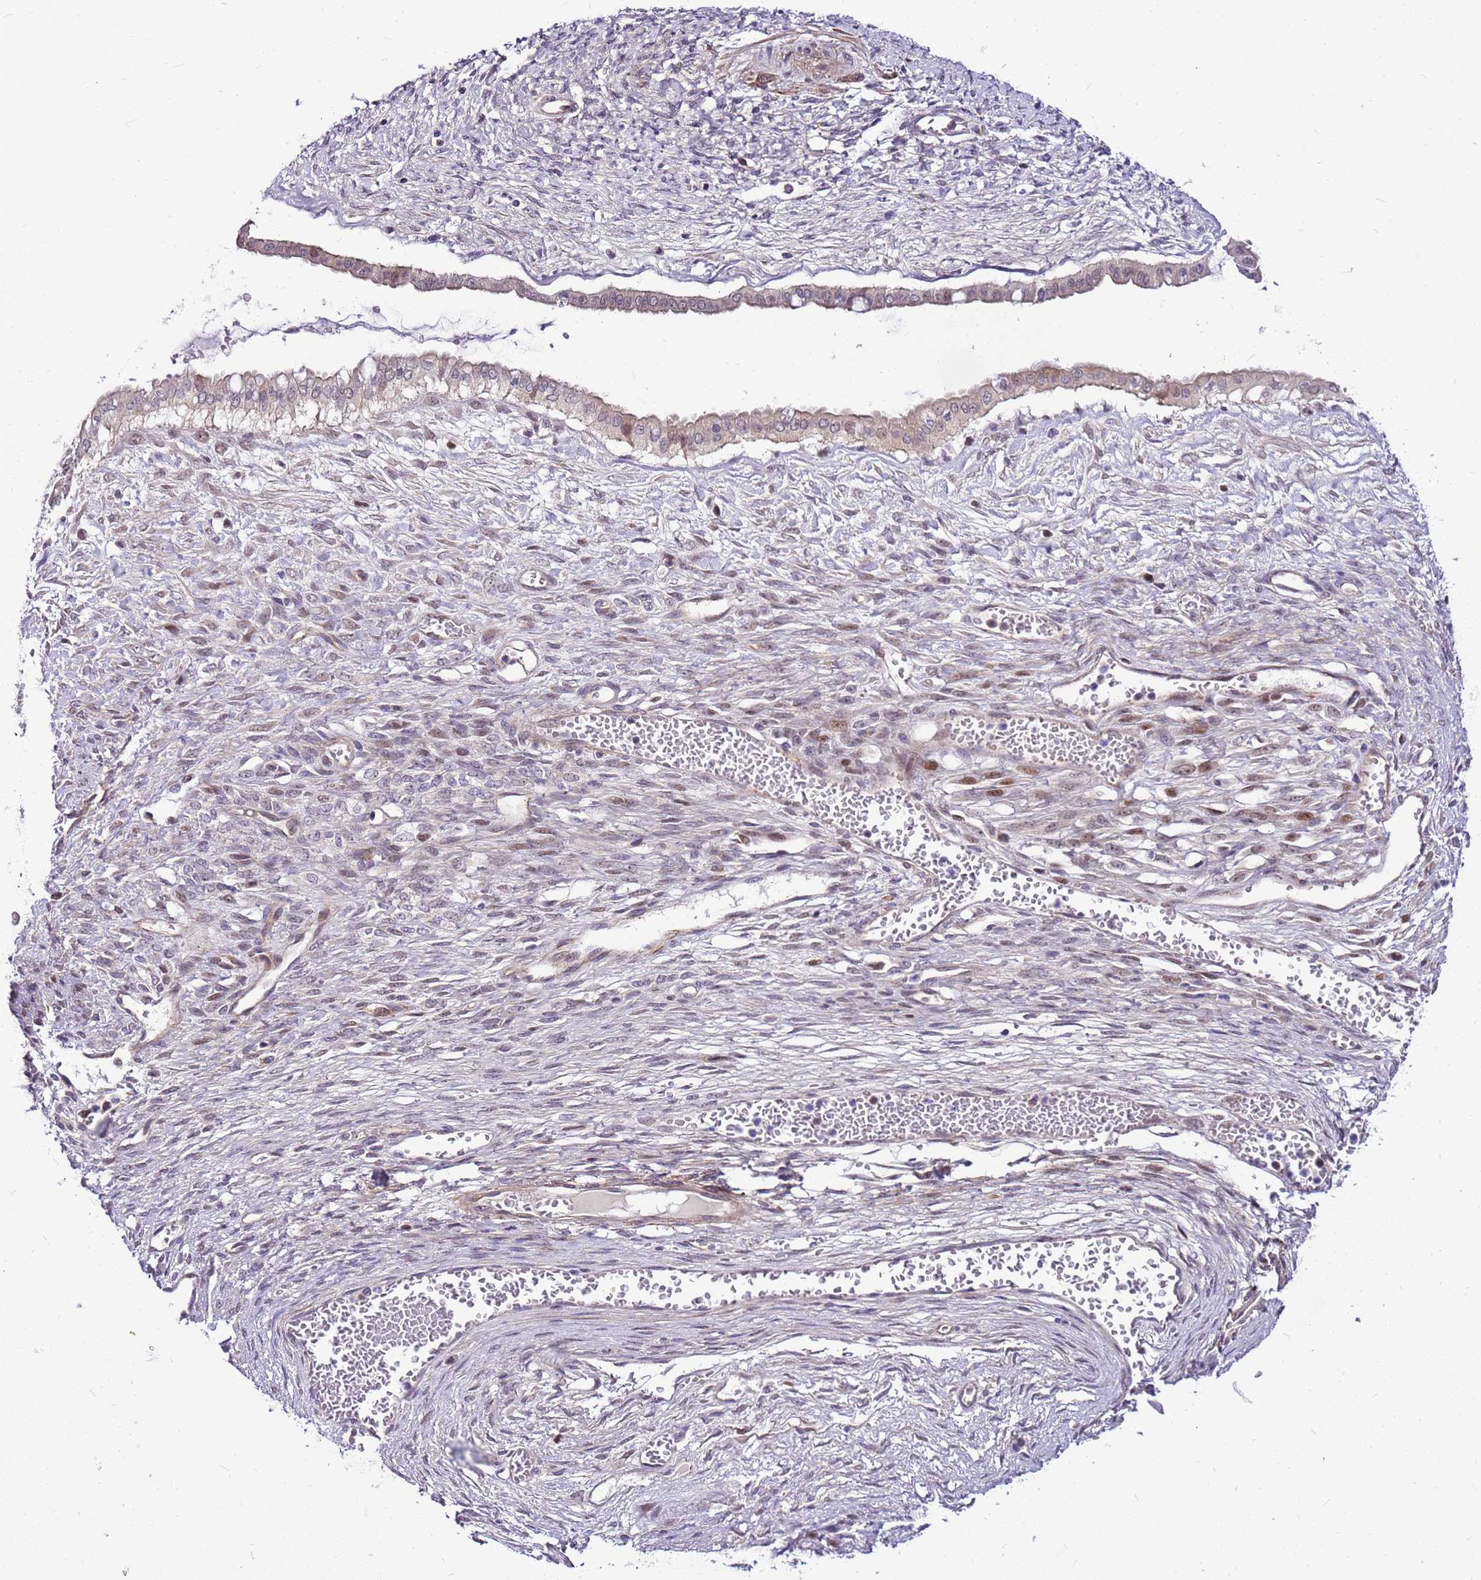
{"staining": {"intensity": "moderate", "quantity": "25%-75%", "location": "nuclear"}, "tissue": "ovarian cancer", "cell_type": "Tumor cells", "image_type": "cancer", "snomed": [{"axis": "morphology", "description": "Cystadenocarcinoma, mucinous, NOS"}, {"axis": "topography", "description": "Ovary"}], "caption": "About 25%-75% of tumor cells in ovarian cancer exhibit moderate nuclear protein staining as visualized by brown immunohistochemical staining.", "gene": "POLE3", "patient": {"sex": "female", "age": 73}}